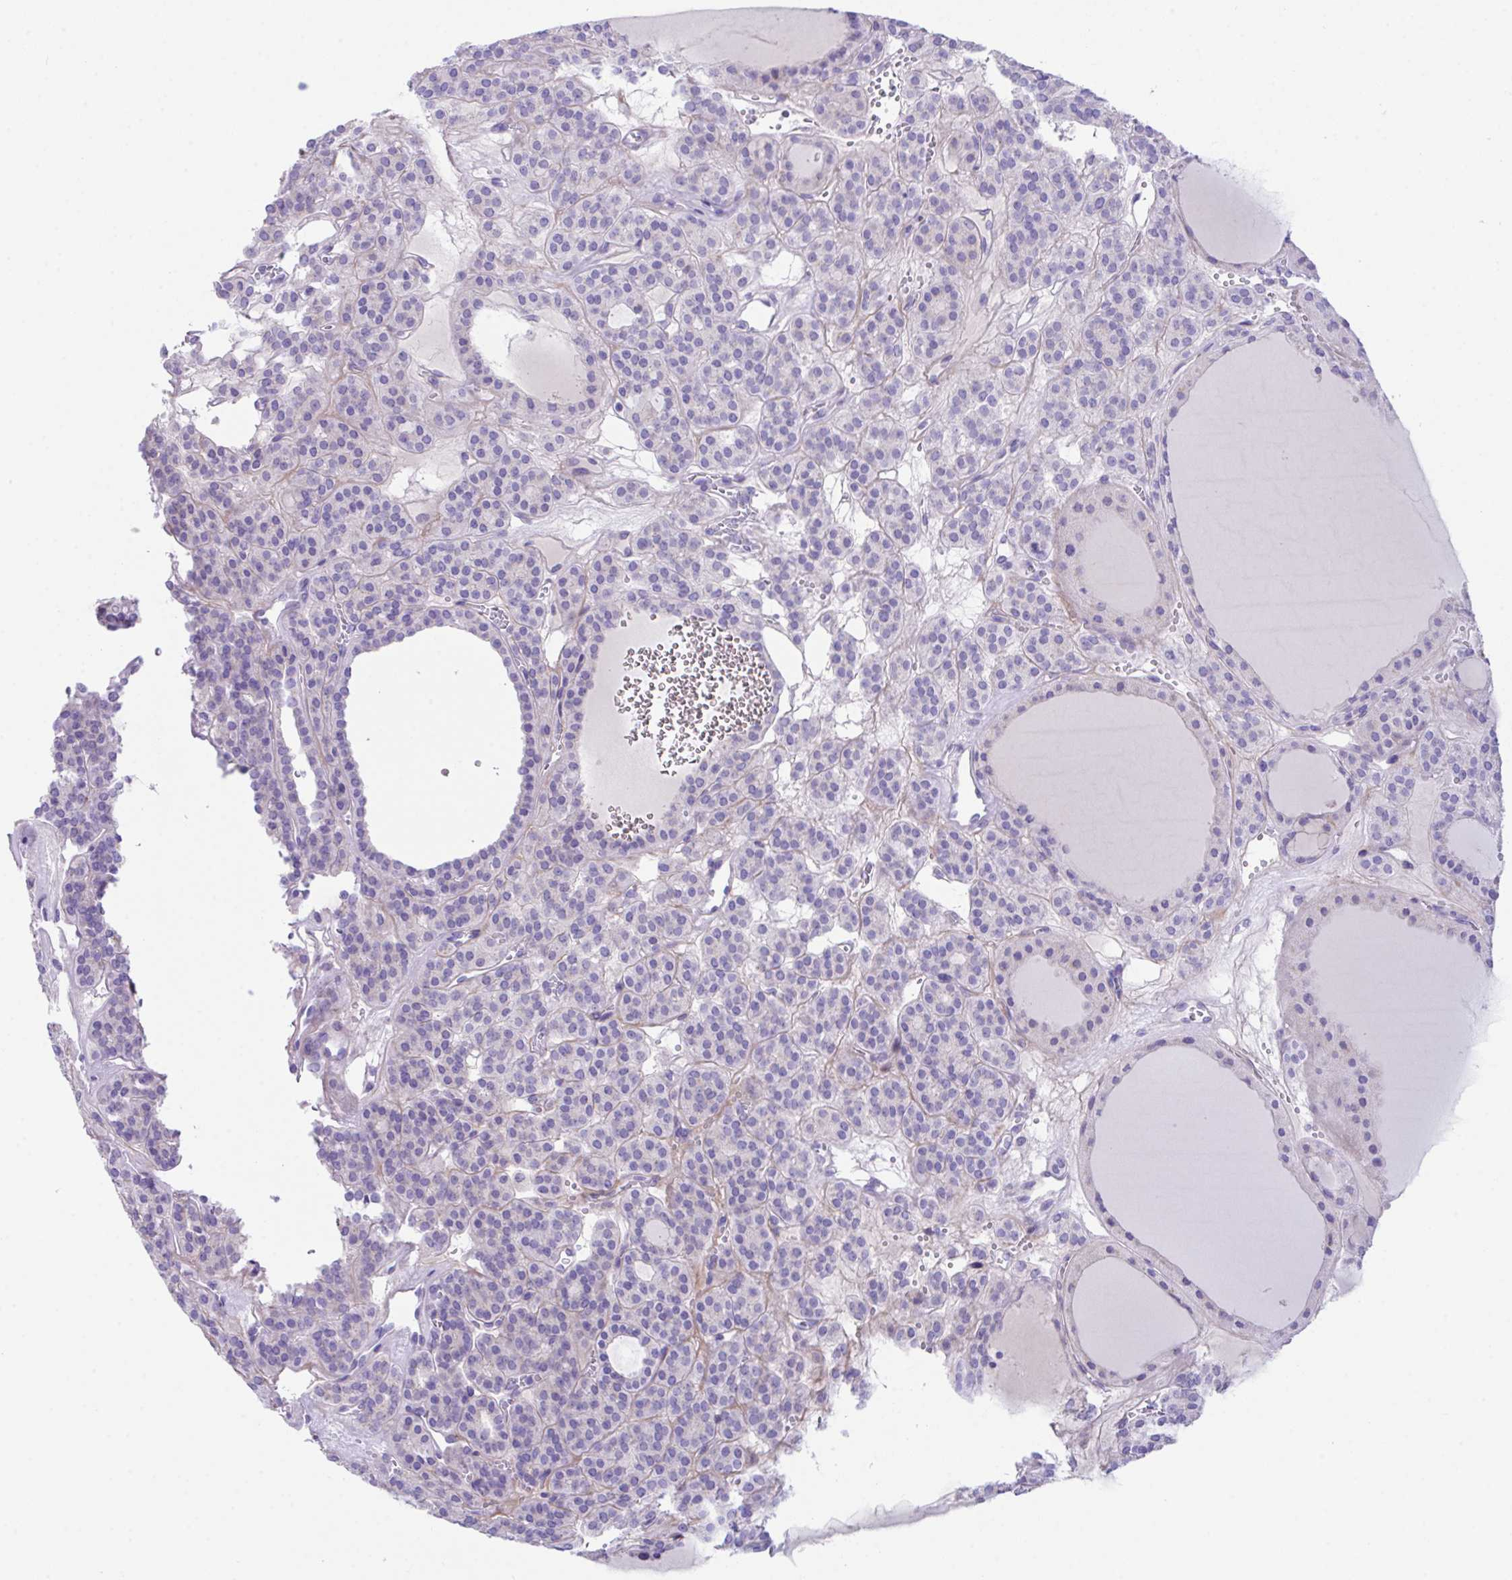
{"staining": {"intensity": "negative", "quantity": "none", "location": "none"}, "tissue": "thyroid cancer", "cell_type": "Tumor cells", "image_type": "cancer", "snomed": [{"axis": "morphology", "description": "Follicular adenoma carcinoma, NOS"}, {"axis": "topography", "description": "Thyroid gland"}], "caption": "High power microscopy micrograph of an immunohistochemistry (IHC) photomicrograph of thyroid cancer (follicular adenoma carcinoma), revealing no significant expression in tumor cells.", "gene": "SLC16A6", "patient": {"sex": "female", "age": 63}}